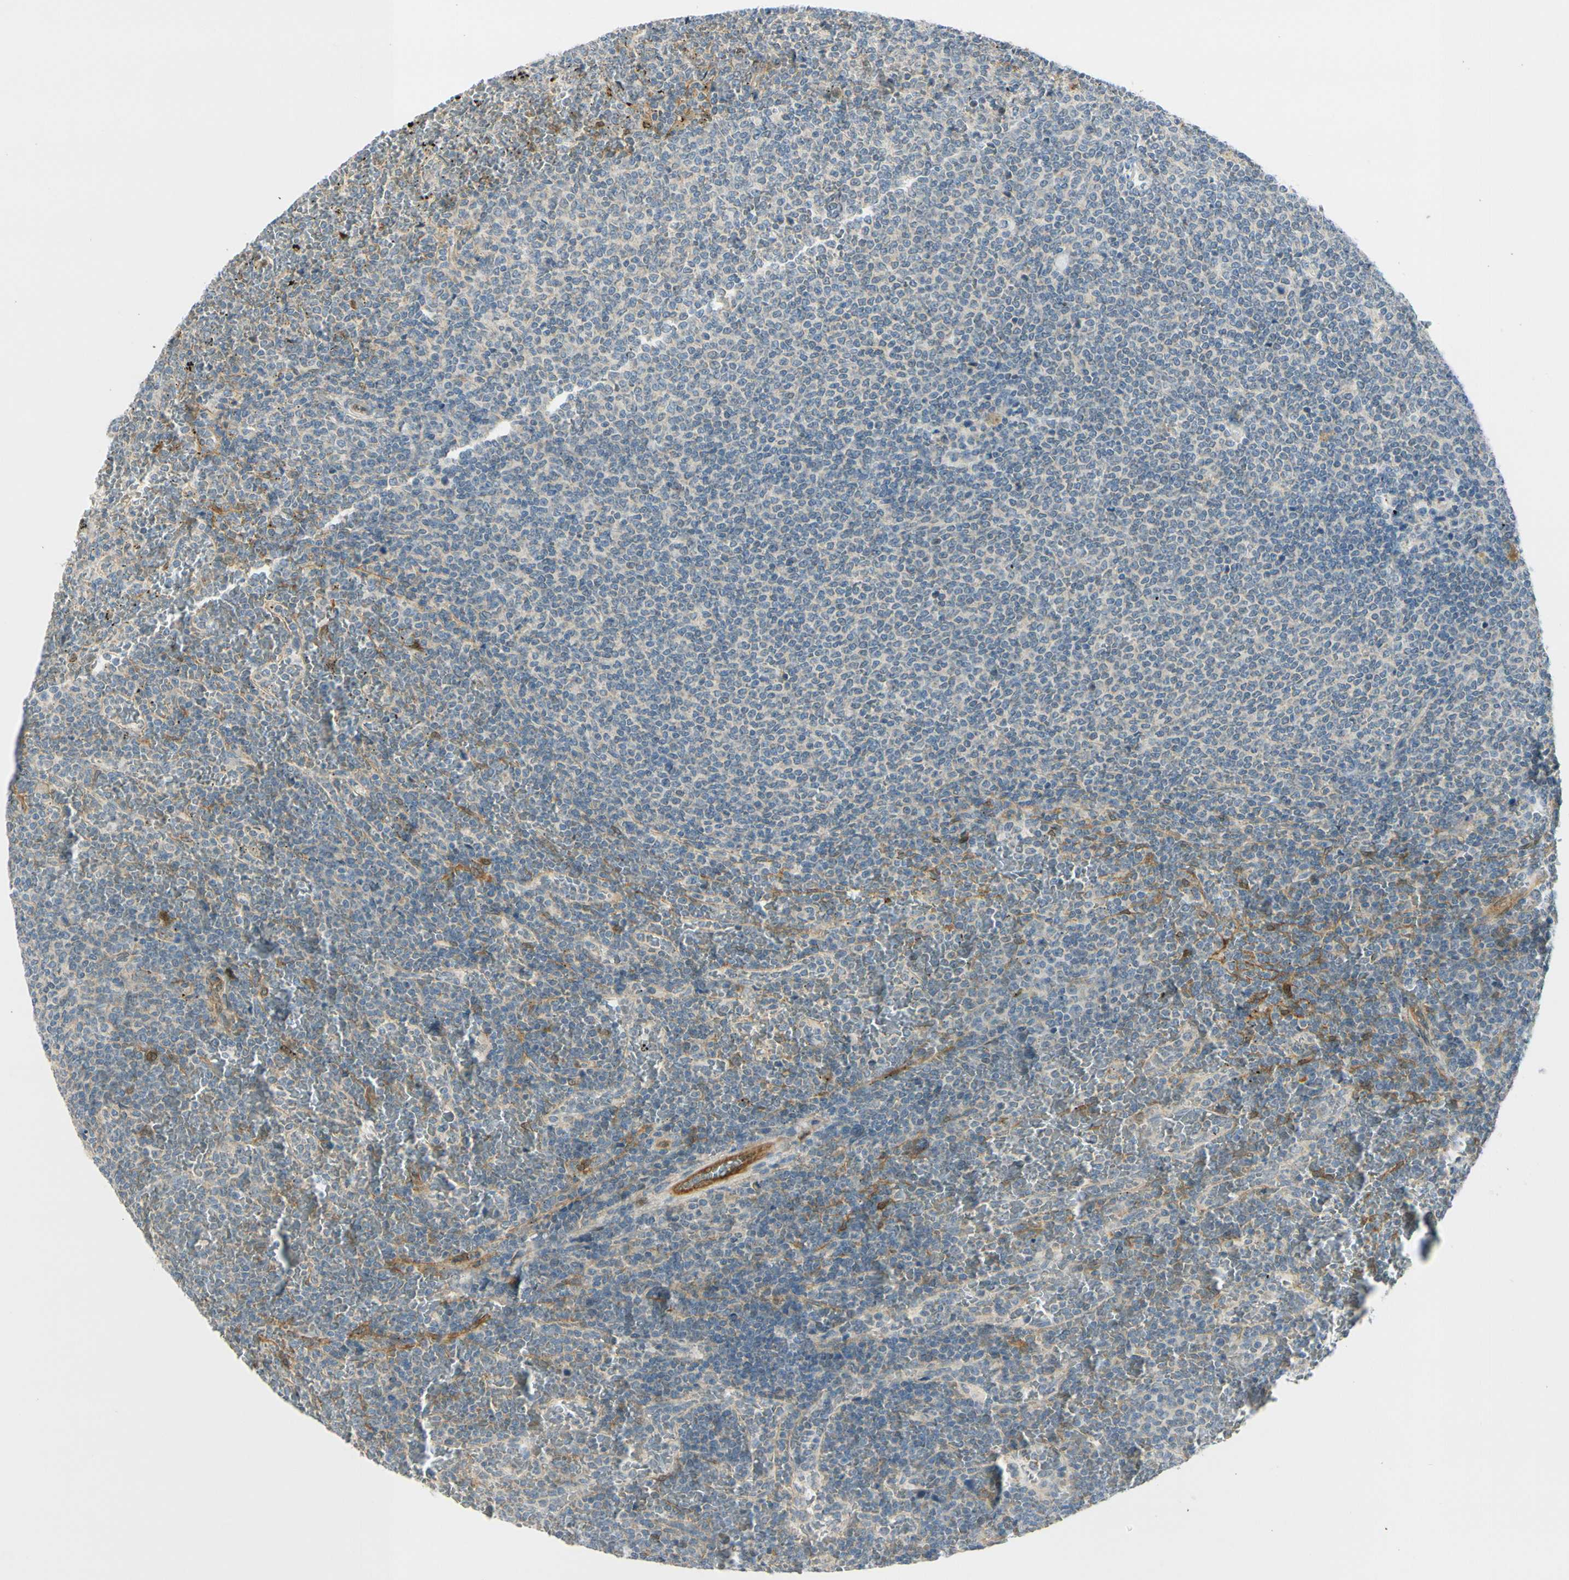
{"staining": {"intensity": "negative", "quantity": "none", "location": "none"}, "tissue": "lymphoma", "cell_type": "Tumor cells", "image_type": "cancer", "snomed": [{"axis": "morphology", "description": "Malignant lymphoma, non-Hodgkin's type, Low grade"}, {"axis": "topography", "description": "Spleen"}], "caption": "Malignant lymphoma, non-Hodgkin's type (low-grade) was stained to show a protein in brown. There is no significant positivity in tumor cells. (Brightfield microscopy of DAB (3,3'-diaminobenzidine) immunohistochemistry (IHC) at high magnification).", "gene": "FHL2", "patient": {"sex": "female", "age": 77}}